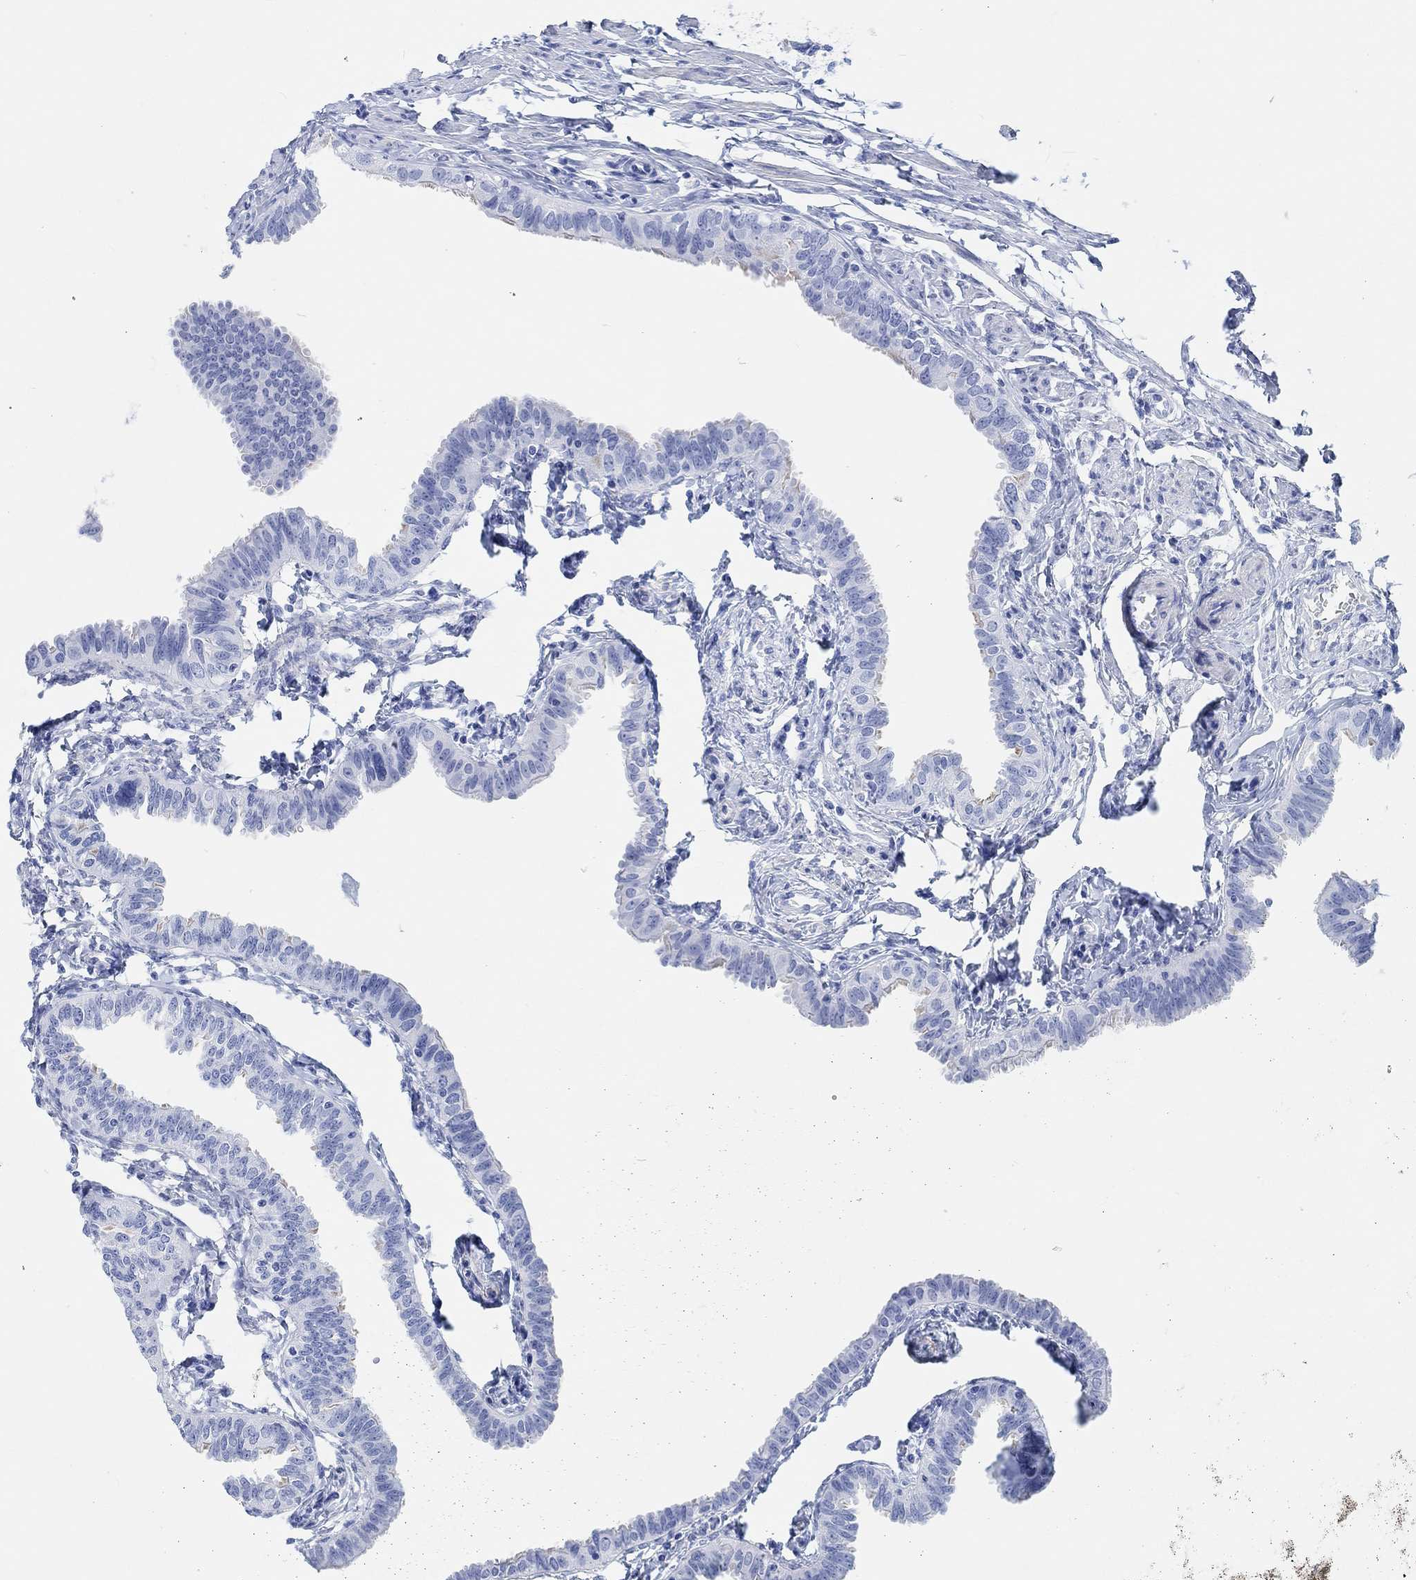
{"staining": {"intensity": "weak", "quantity": "<25%", "location": "cytoplasmic/membranous"}, "tissue": "fallopian tube", "cell_type": "Glandular cells", "image_type": "normal", "snomed": [{"axis": "morphology", "description": "Normal tissue, NOS"}, {"axis": "topography", "description": "Fallopian tube"}], "caption": "Glandular cells are negative for protein expression in benign human fallopian tube. (Immunohistochemistry, brightfield microscopy, high magnification).", "gene": "ANKRD33", "patient": {"sex": "female", "age": 54}}